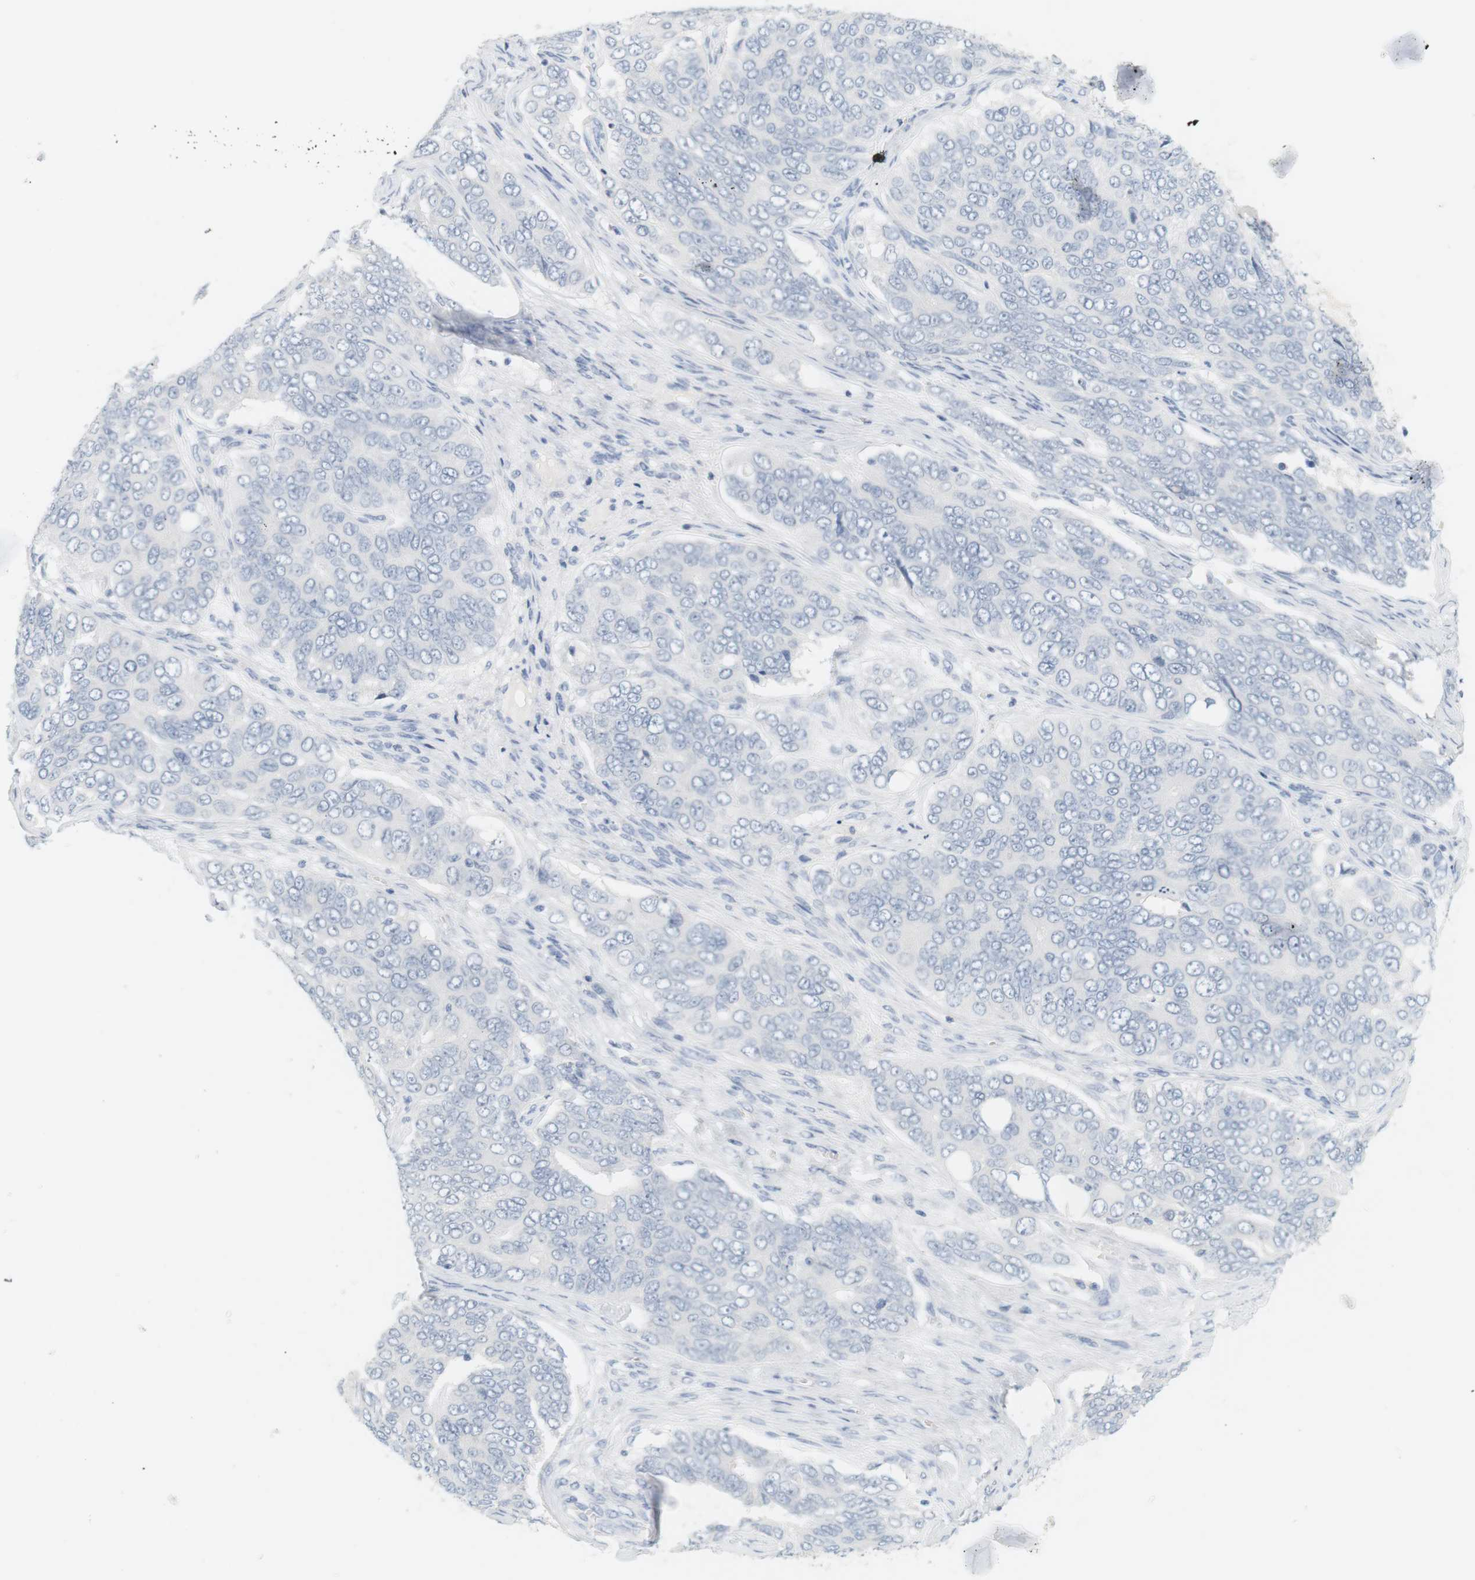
{"staining": {"intensity": "negative", "quantity": "none", "location": "none"}, "tissue": "ovarian cancer", "cell_type": "Tumor cells", "image_type": "cancer", "snomed": [{"axis": "morphology", "description": "Carcinoma, endometroid"}, {"axis": "topography", "description": "Ovary"}], "caption": "Protein analysis of ovarian endometroid carcinoma exhibits no significant staining in tumor cells.", "gene": "OPRM1", "patient": {"sex": "female", "age": 51}}